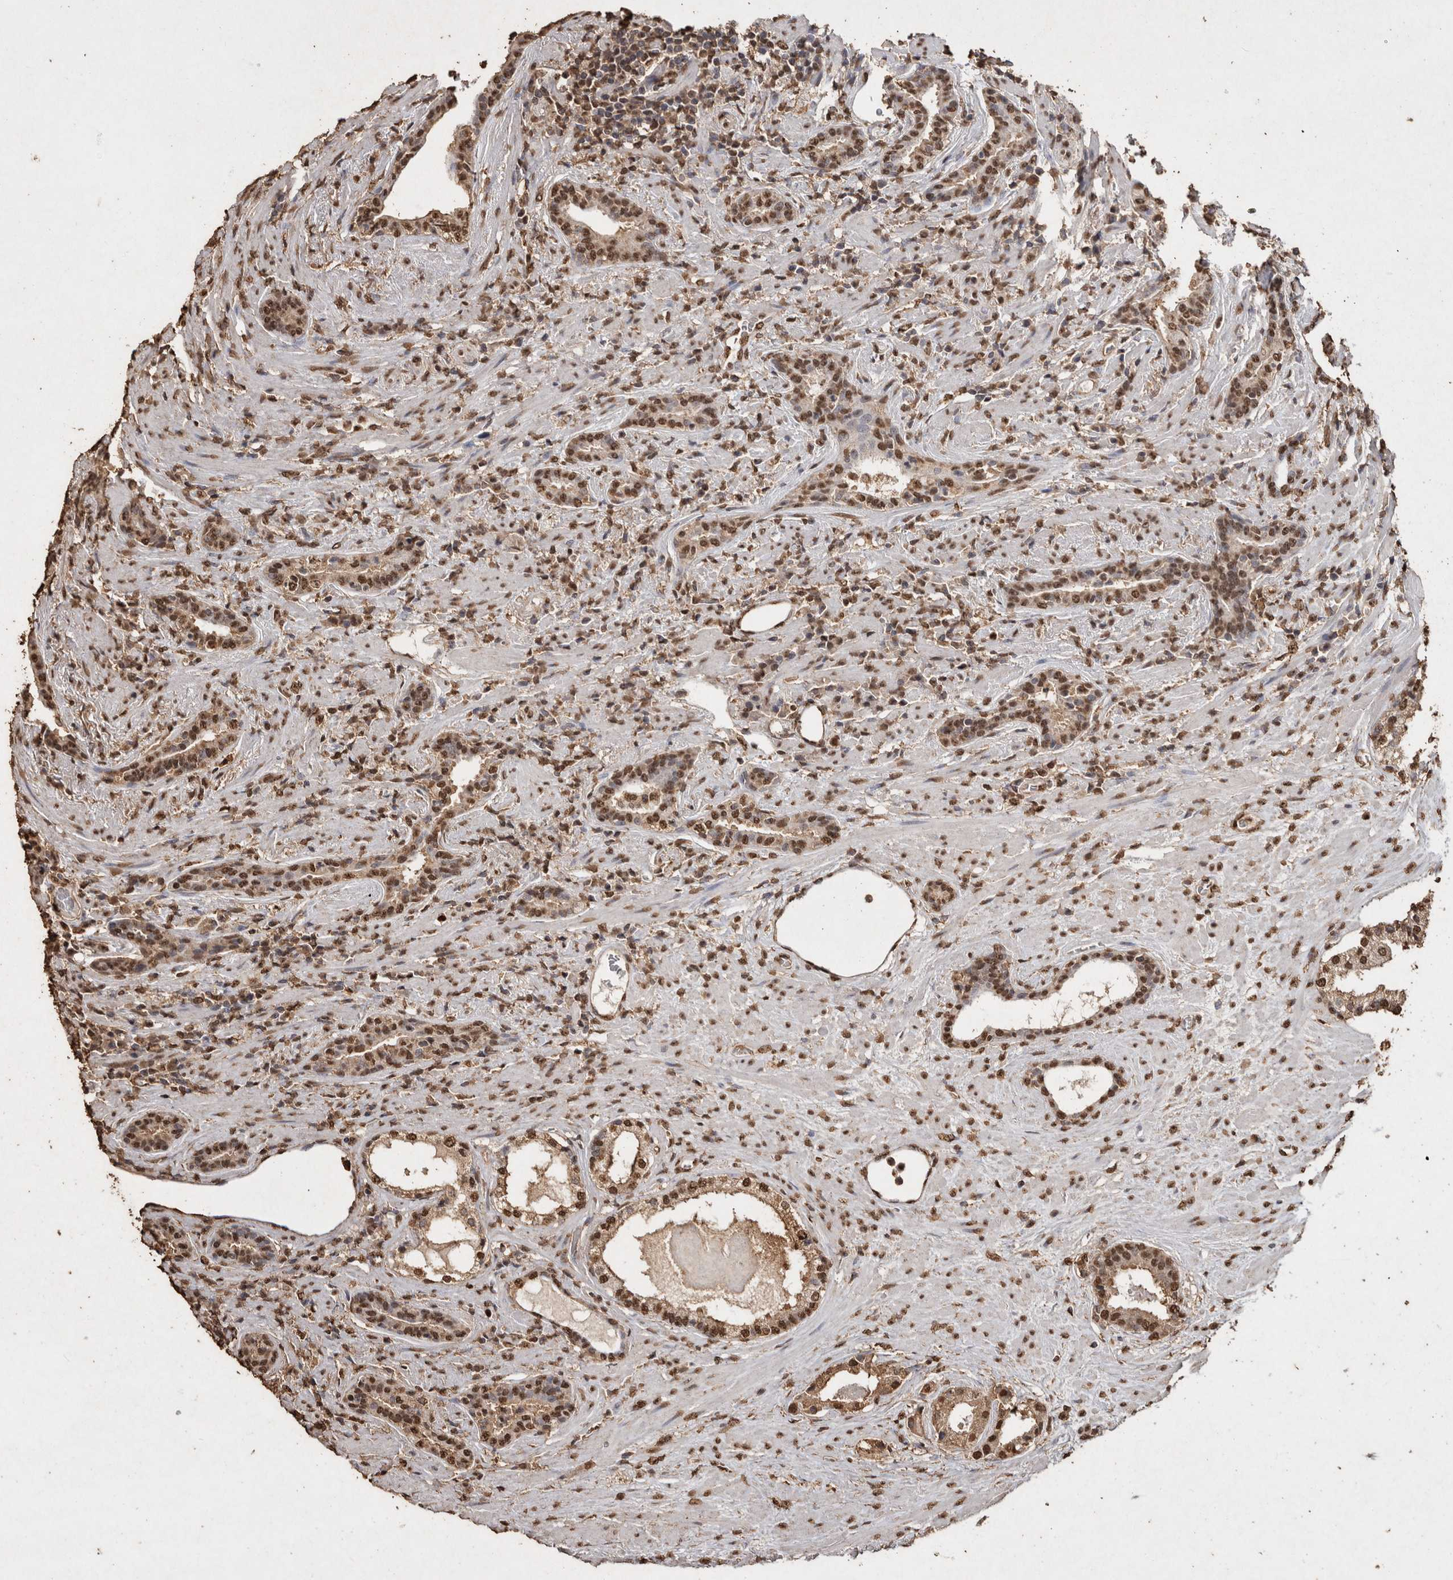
{"staining": {"intensity": "strong", "quantity": ">75%", "location": "nuclear"}, "tissue": "prostate cancer", "cell_type": "Tumor cells", "image_type": "cancer", "snomed": [{"axis": "morphology", "description": "Adenocarcinoma, High grade"}, {"axis": "topography", "description": "Prostate"}], "caption": "High-magnification brightfield microscopy of prostate adenocarcinoma (high-grade) stained with DAB (3,3'-diaminobenzidine) (brown) and counterstained with hematoxylin (blue). tumor cells exhibit strong nuclear staining is present in about>75% of cells. (Brightfield microscopy of DAB IHC at high magnification).", "gene": "FSTL3", "patient": {"sex": "male", "age": 71}}